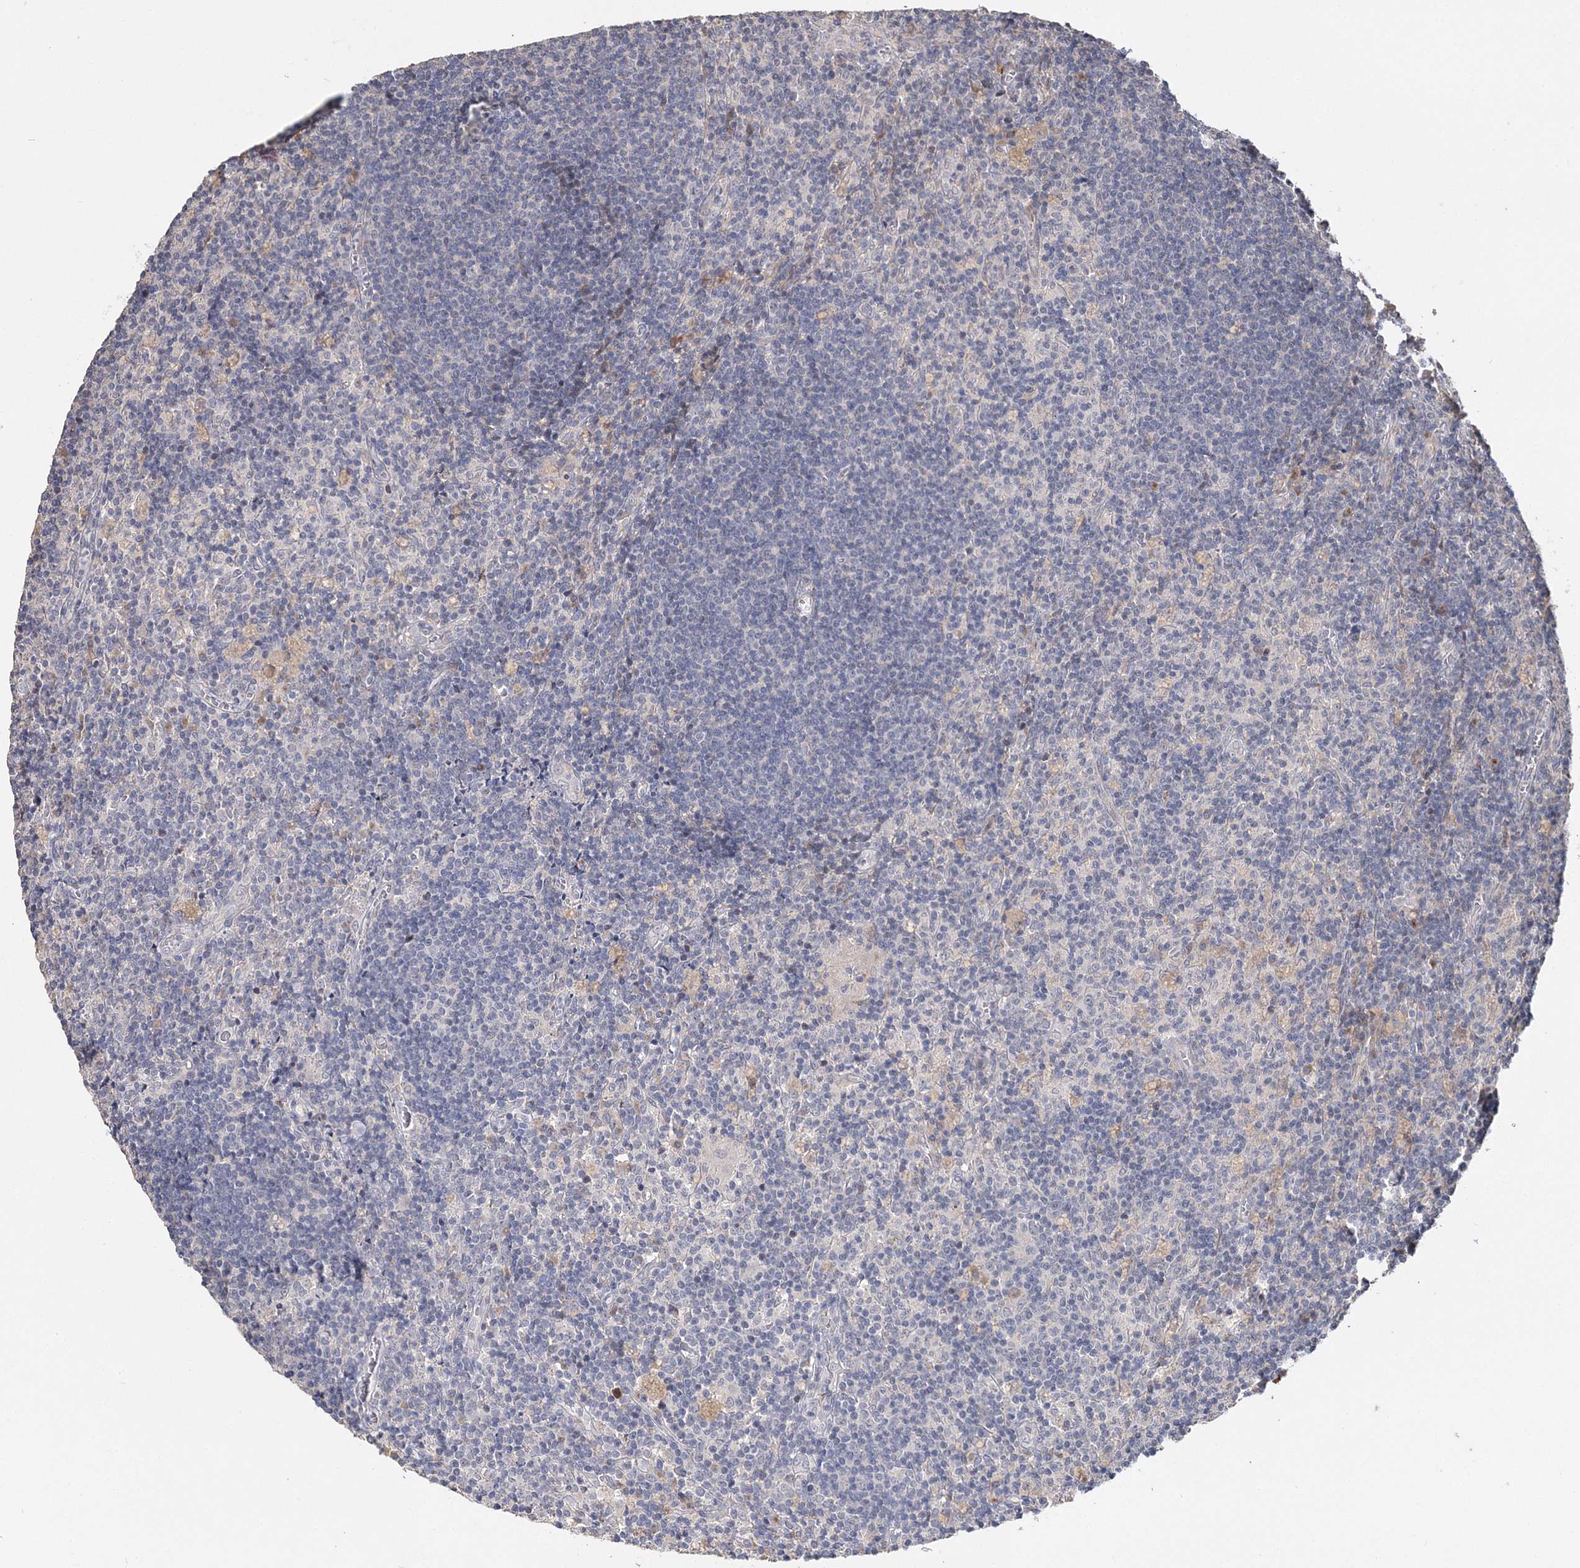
{"staining": {"intensity": "negative", "quantity": "none", "location": "none"}, "tissue": "lymph node", "cell_type": "Germinal center cells", "image_type": "normal", "snomed": [{"axis": "morphology", "description": "Normal tissue, NOS"}, {"axis": "topography", "description": "Lymph node"}], "caption": "Immunohistochemistry (IHC) histopathology image of normal lymph node: human lymph node stained with DAB (3,3'-diaminobenzidine) displays no significant protein positivity in germinal center cells.", "gene": "GJB5", "patient": {"sex": "male", "age": 69}}